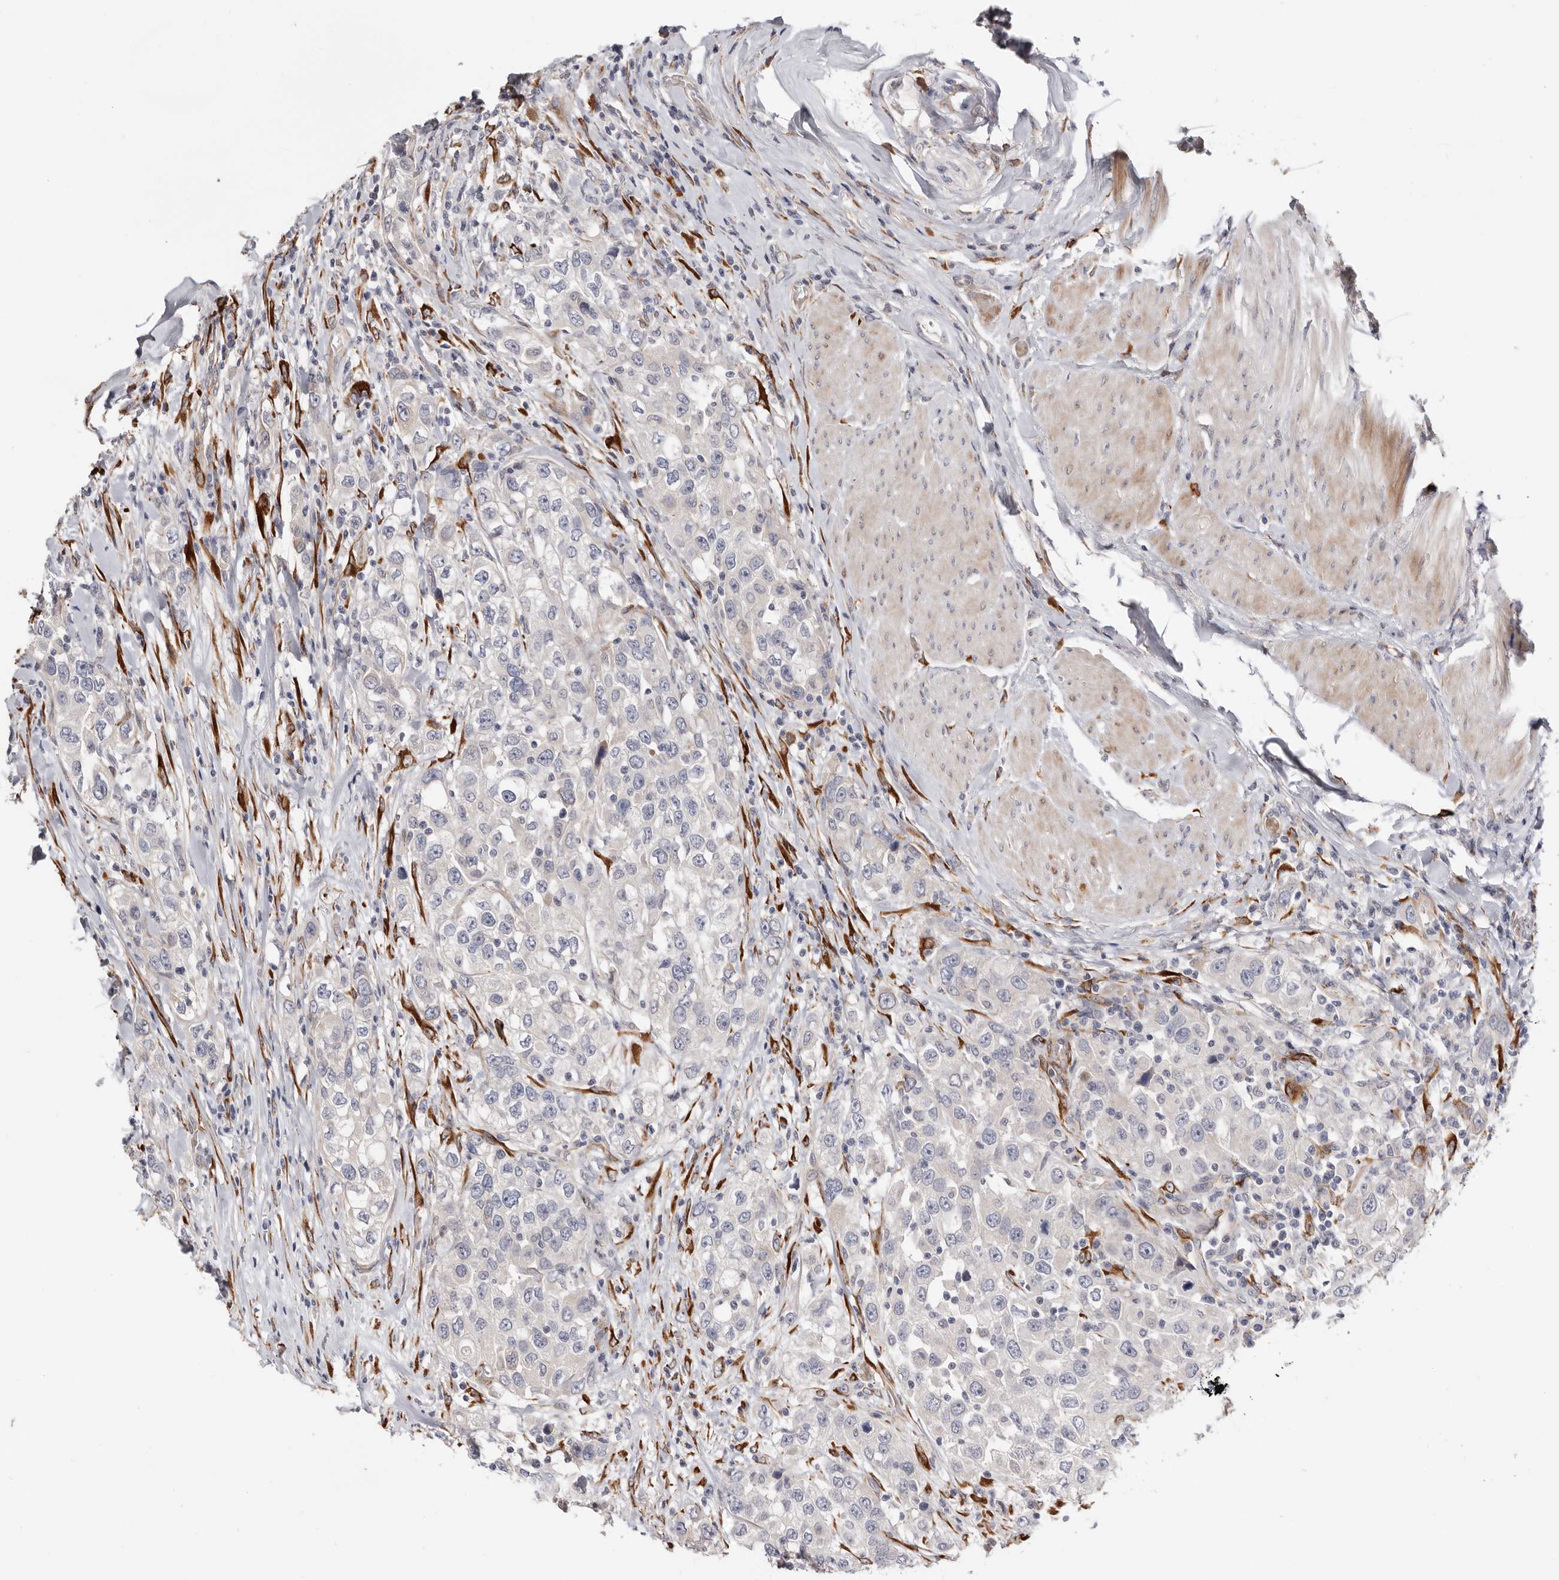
{"staining": {"intensity": "negative", "quantity": "none", "location": "none"}, "tissue": "urothelial cancer", "cell_type": "Tumor cells", "image_type": "cancer", "snomed": [{"axis": "morphology", "description": "Urothelial carcinoma, High grade"}, {"axis": "topography", "description": "Urinary bladder"}], "caption": "This is an immunohistochemistry (IHC) photomicrograph of high-grade urothelial carcinoma. There is no positivity in tumor cells.", "gene": "USH1C", "patient": {"sex": "female", "age": 80}}